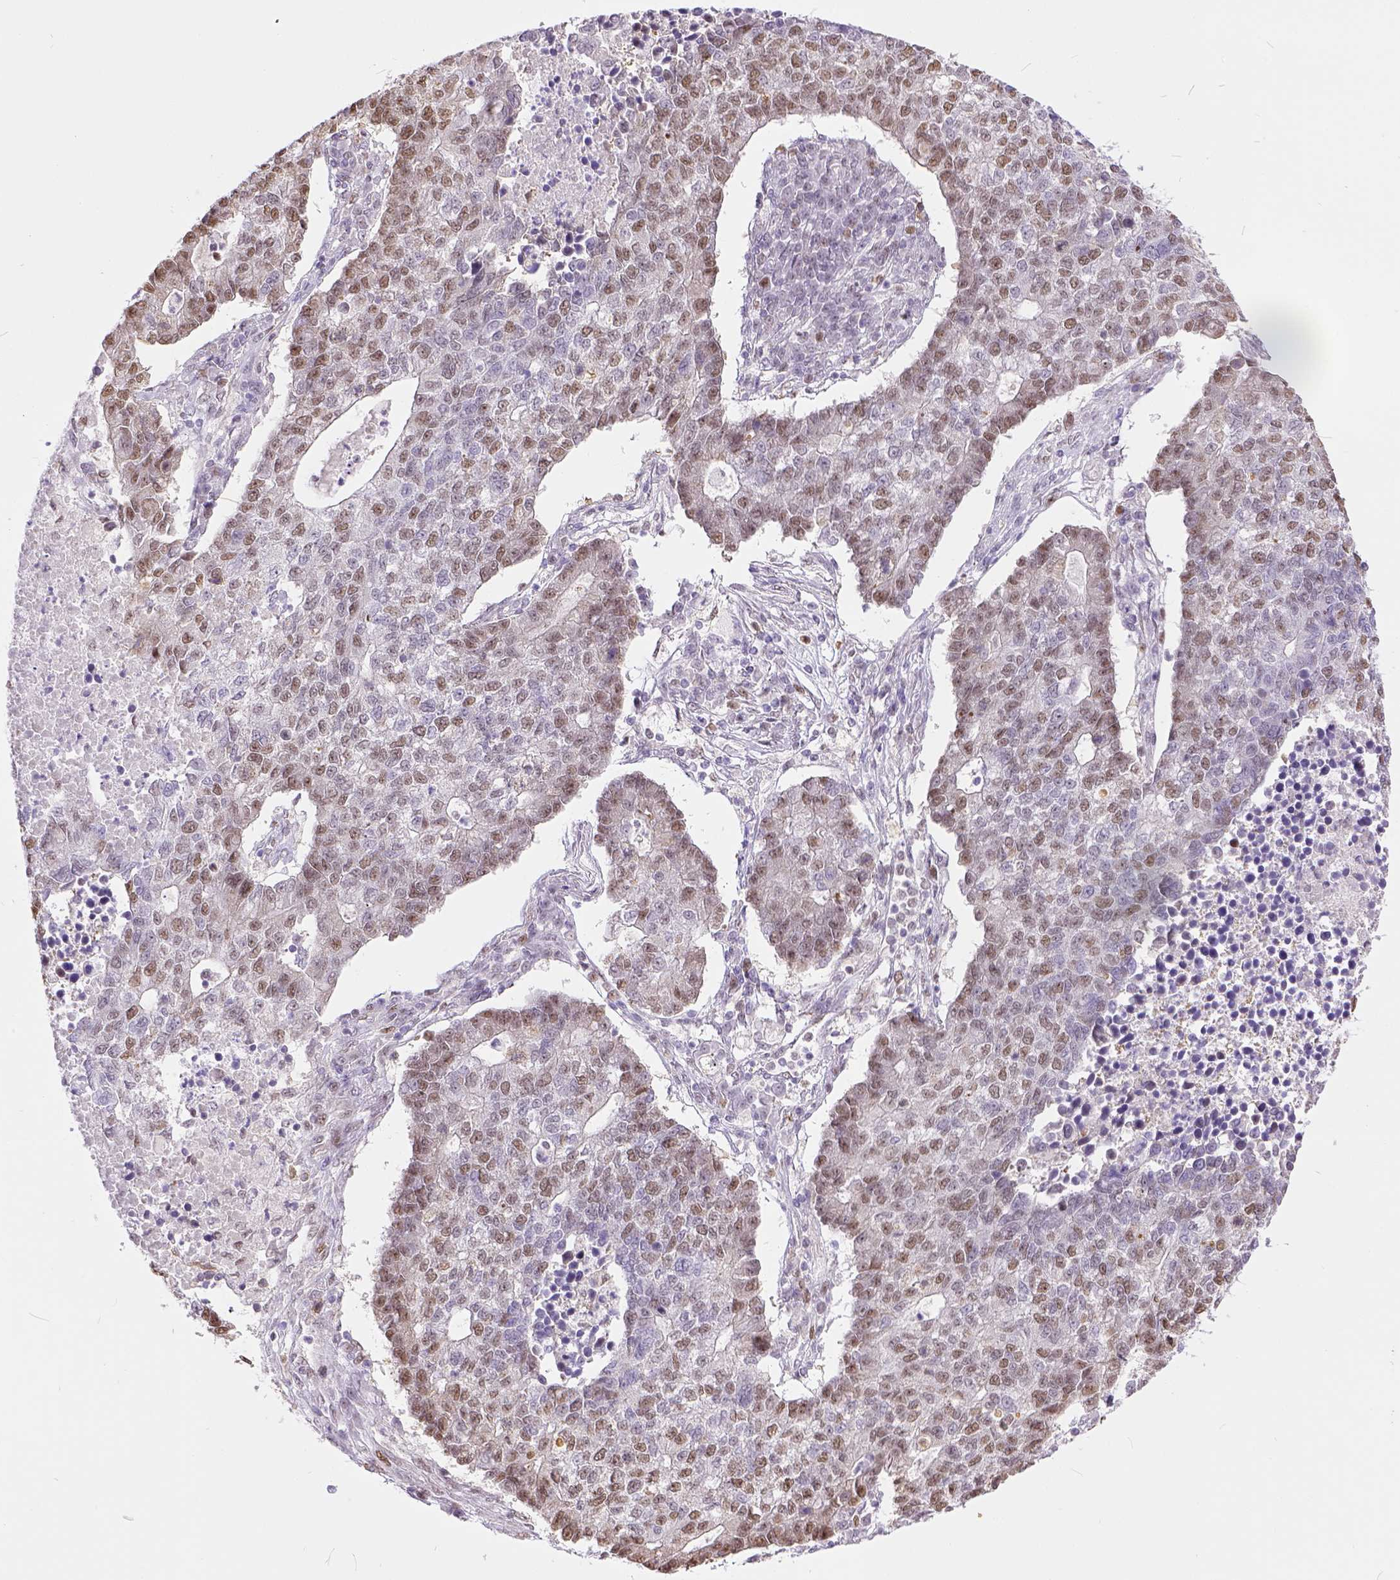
{"staining": {"intensity": "weak", "quantity": "25%-75%", "location": "nuclear"}, "tissue": "lung cancer", "cell_type": "Tumor cells", "image_type": "cancer", "snomed": [{"axis": "morphology", "description": "Adenocarcinoma, NOS"}, {"axis": "topography", "description": "Lung"}], "caption": "Lung adenocarcinoma was stained to show a protein in brown. There is low levels of weak nuclear staining in about 25%-75% of tumor cells. (DAB = brown stain, brightfield microscopy at high magnification).", "gene": "ERCC1", "patient": {"sex": "male", "age": 57}}